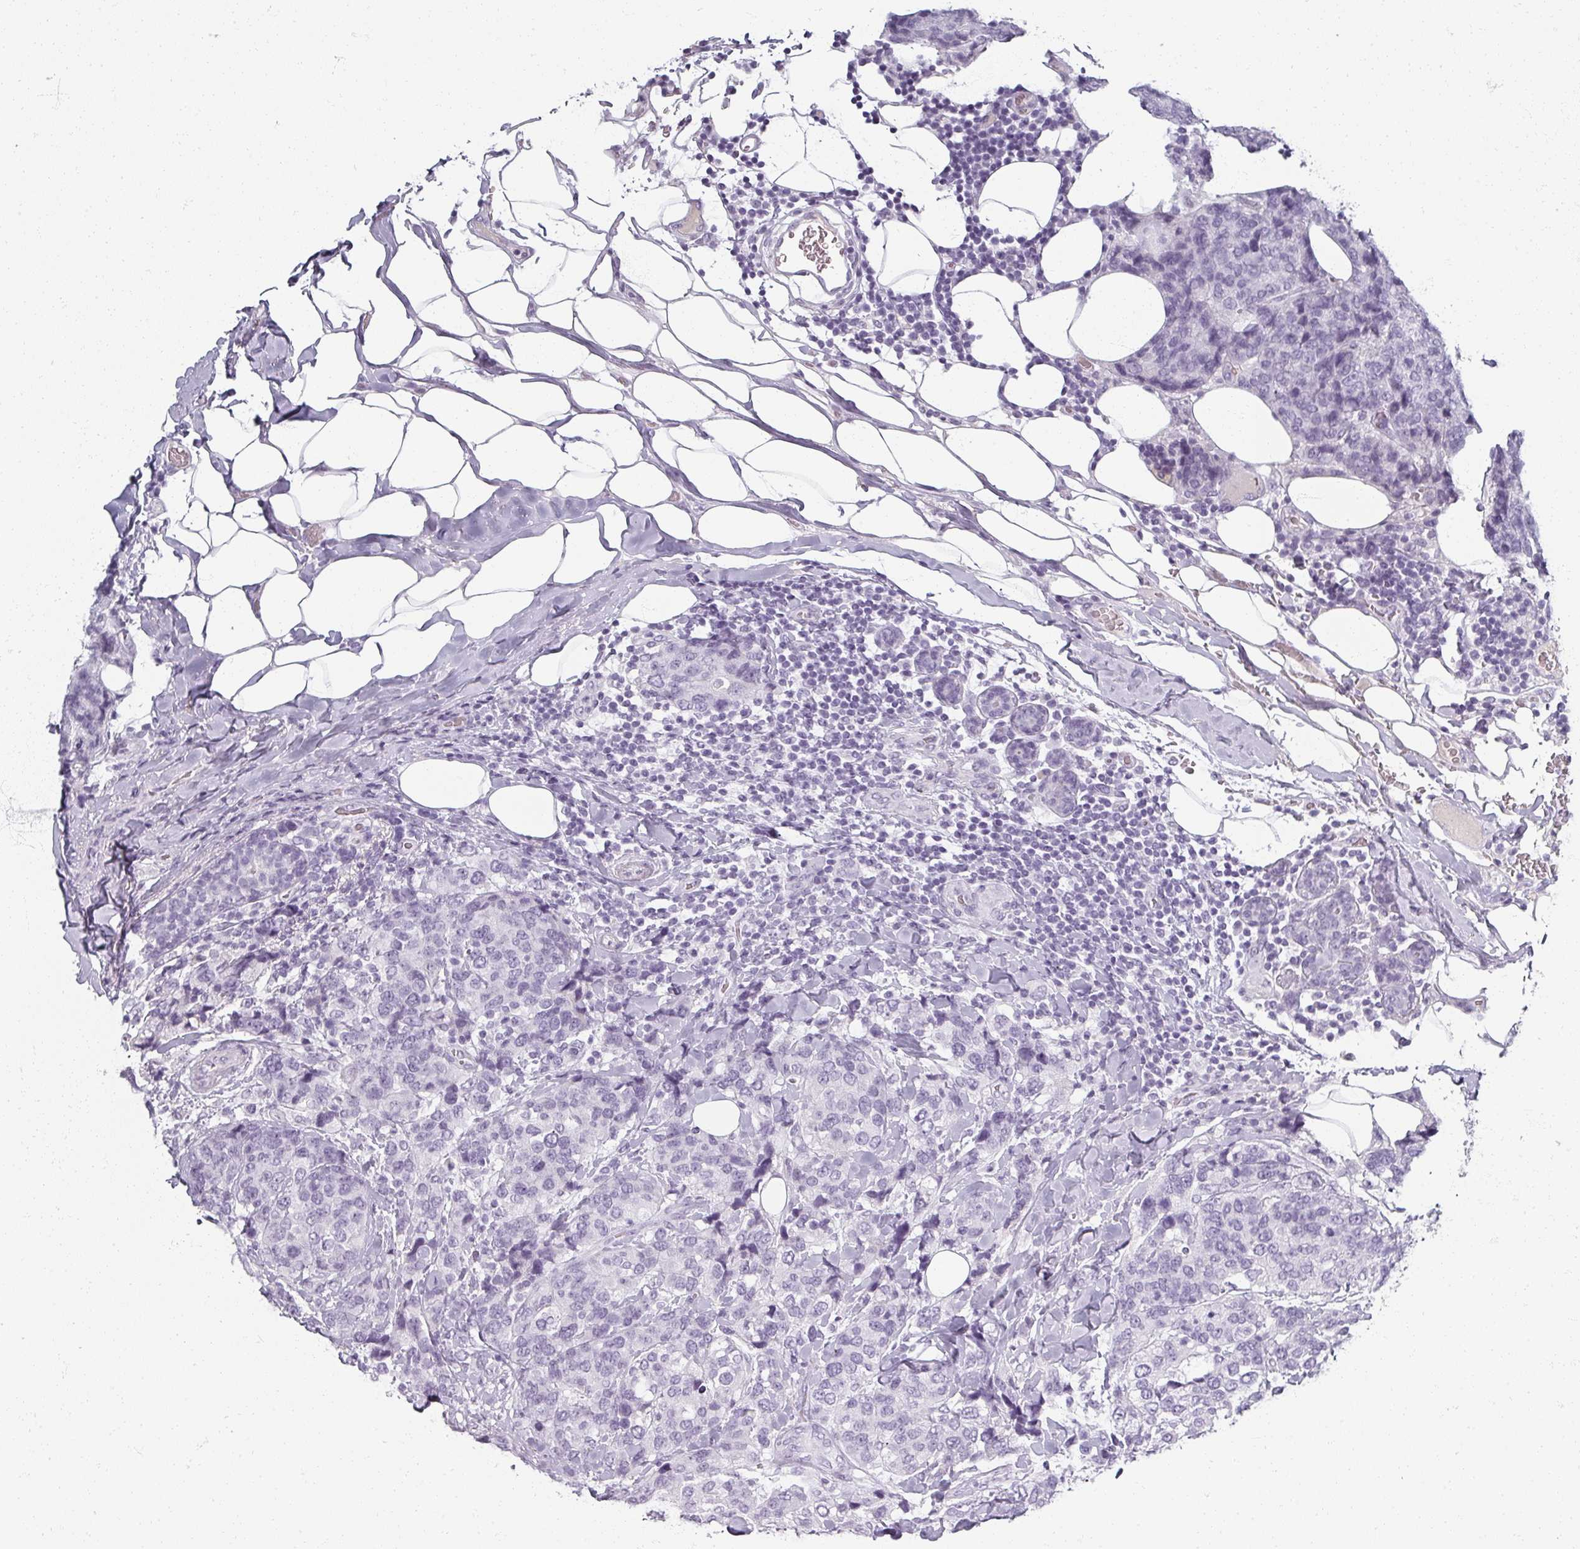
{"staining": {"intensity": "negative", "quantity": "none", "location": "none"}, "tissue": "breast cancer", "cell_type": "Tumor cells", "image_type": "cancer", "snomed": [{"axis": "morphology", "description": "Lobular carcinoma"}, {"axis": "topography", "description": "Breast"}], "caption": "There is no significant expression in tumor cells of breast cancer.", "gene": "REG3G", "patient": {"sex": "female", "age": 59}}